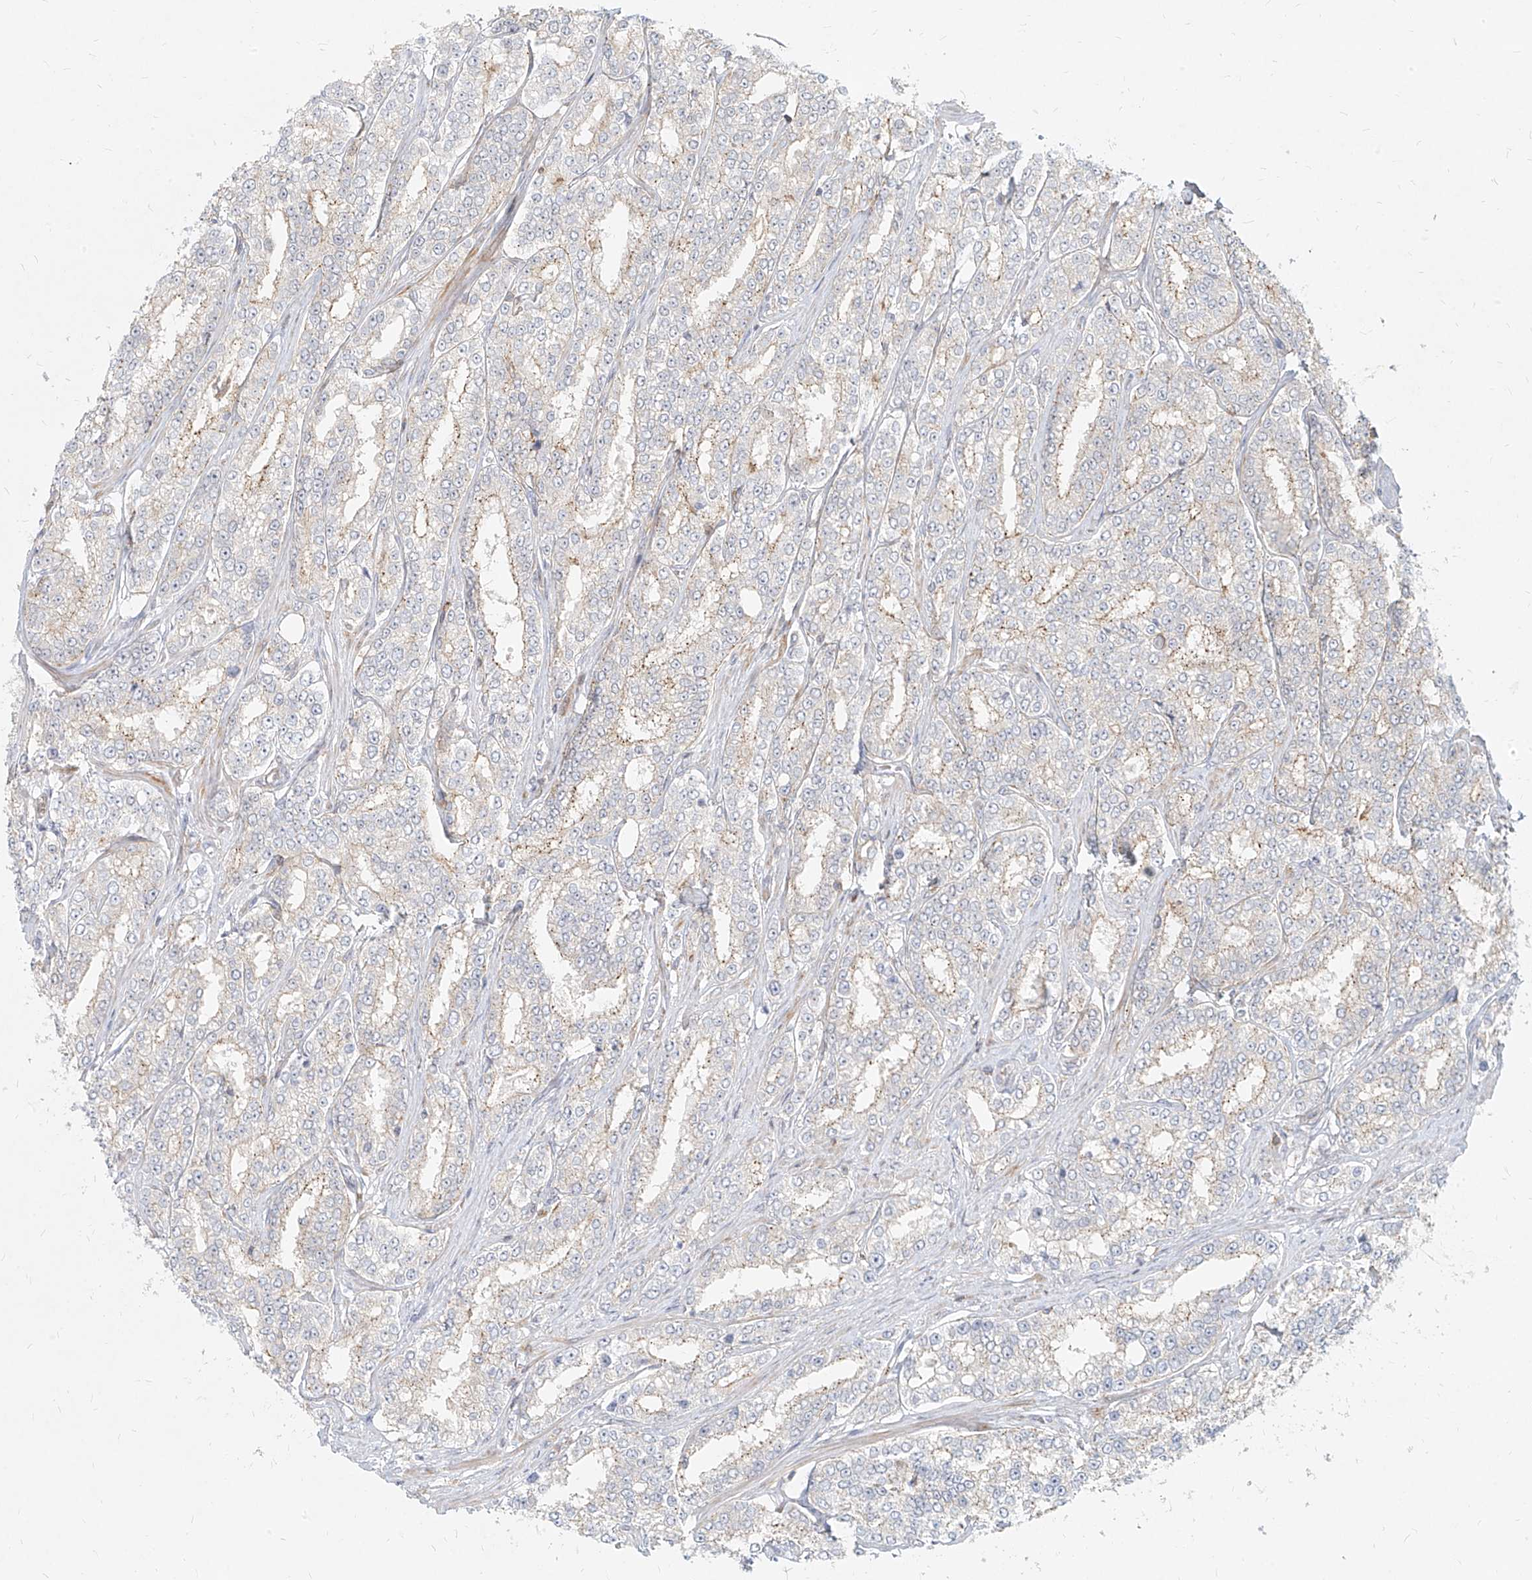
{"staining": {"intensity": "weak", "quantity": "<25%", "location": "cytoplasmic/membranous"}, "tissue": "prostate cancer", "cell_type": "Tumor cells", "image_type": "cancer", "snomed": [{"axis": "morphology", "description": "Normal tissue, NOS"}, {"axis": "morphology", "description": "Adenocarcinoma, High grade"}, {"axis": "topography", "description": "Prostate"}], "caption": "DAB immunohistochemical staining of prostate adenocarcinoma (high-grade) exhibits no significant positivity in tumor cells.", "gene": "SLC2A12", "patient": {"sex": "male", "age": 83}}